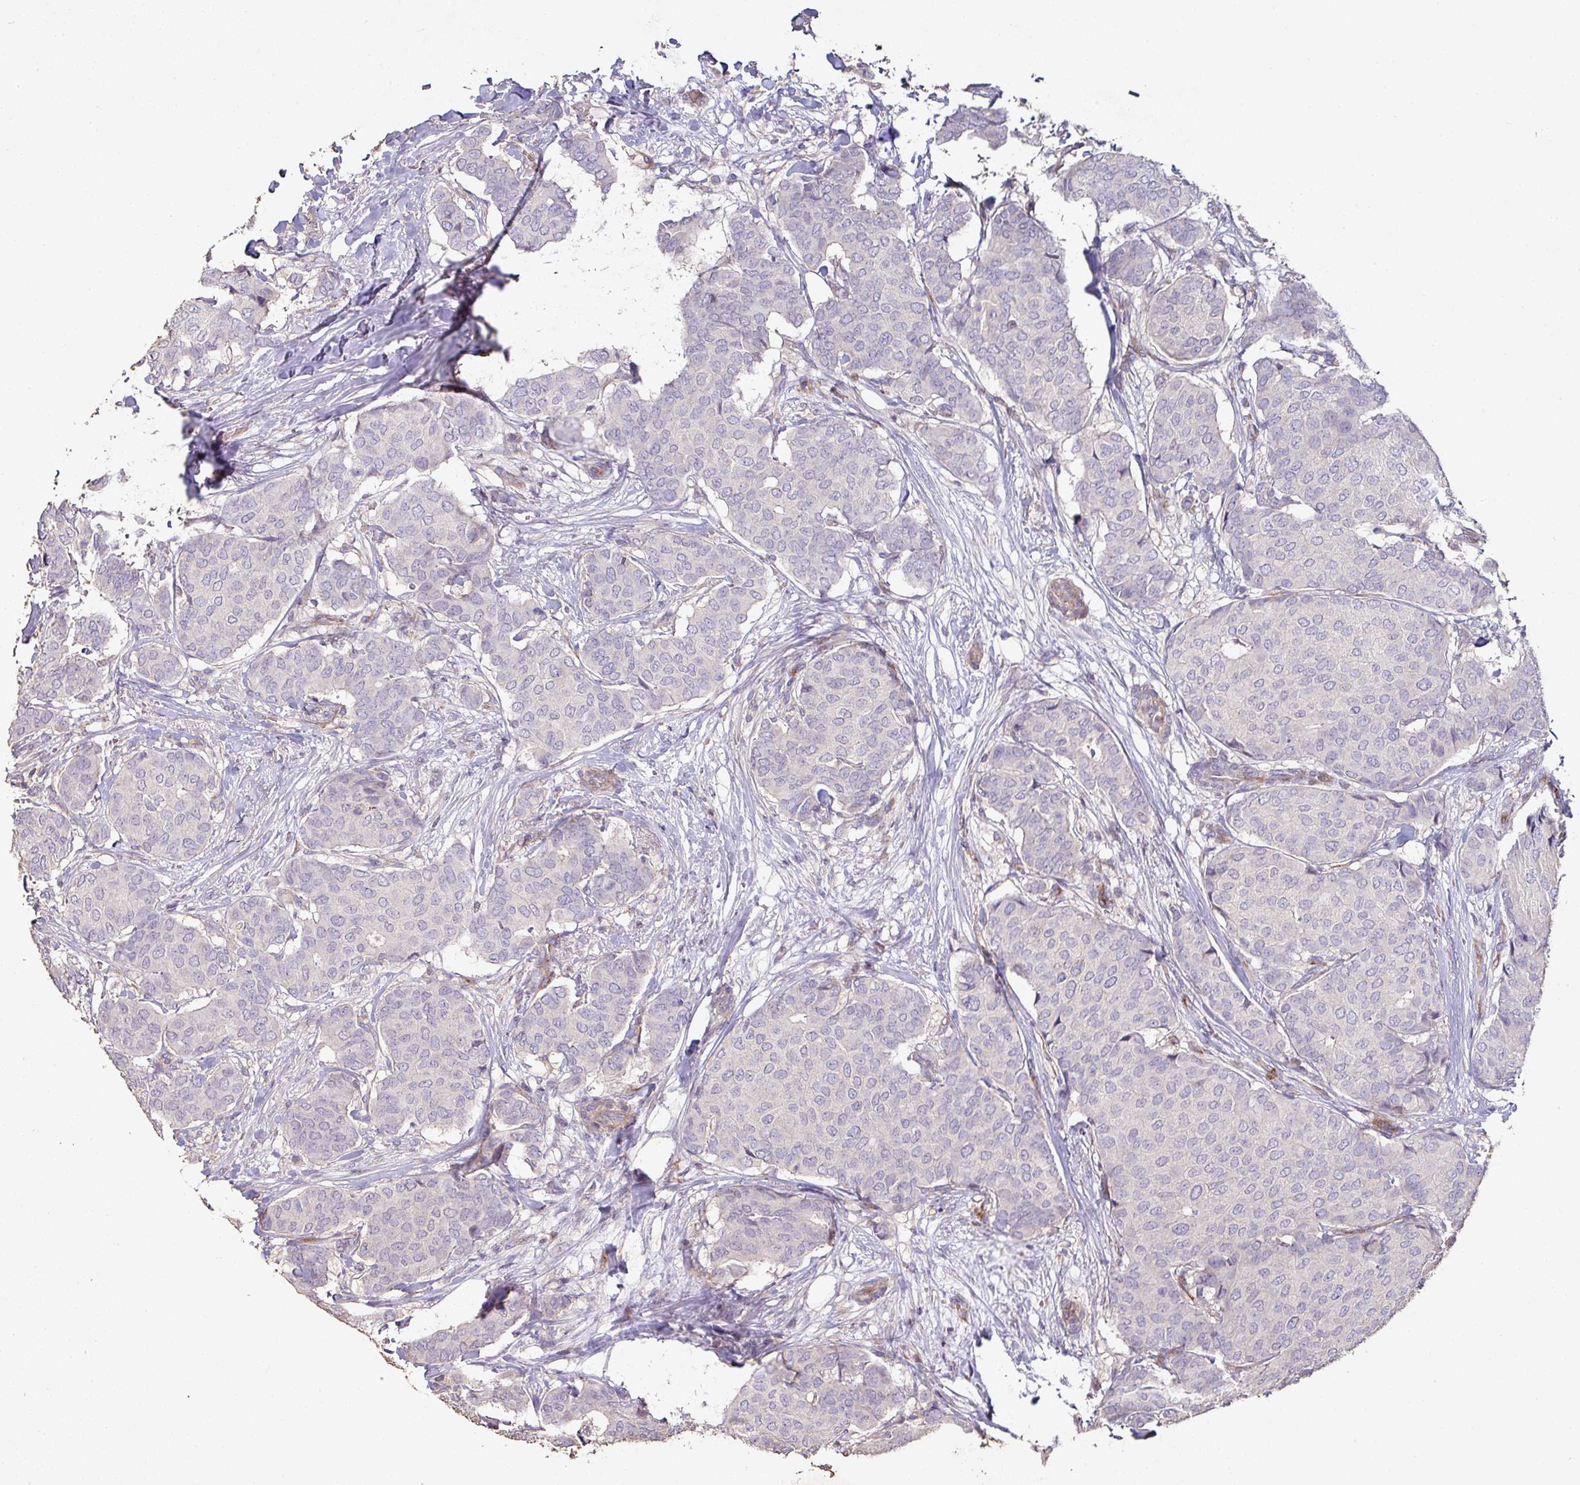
{"staining": {"intensity": "negative", "quantity": "none", "location": "none"}, "tissue": "breast cancer", "cell_type": "Tumor cells", "image_type": "cancer", "snomed": [{"axis": "morphology", "description": "Duct carcinoma"}, {"axis": "topography", "description": "Breast"}], "caption": "Breast invasive ductal carcinoma was stained to show a protein in brown. There is no significant staining in tumor cells. Nuclei are stained in blue.", "gene": "RPL23A", "patient": {"sex": "female", "age": 75}}